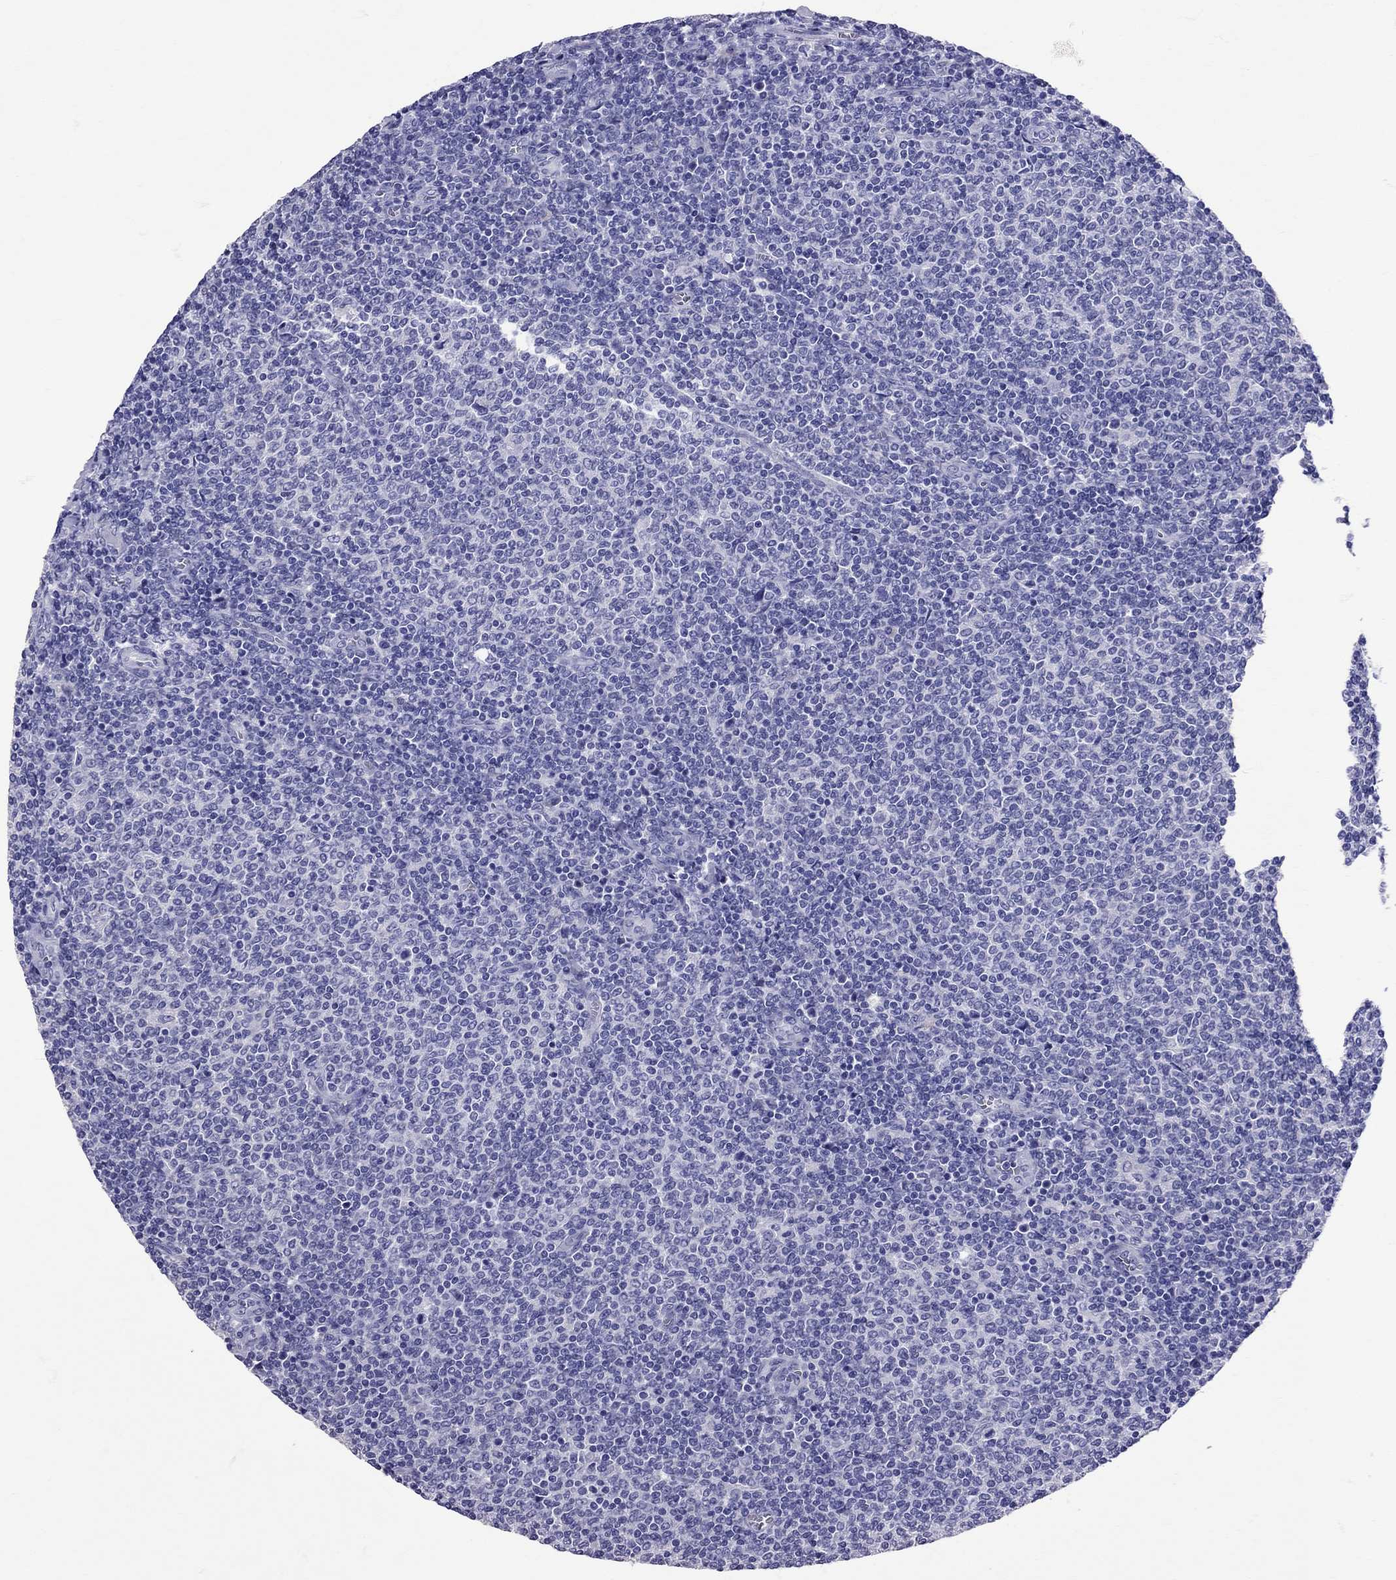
{"staining": {"intensity": "negative", "quantity": "none", "location": "none"}, "tissue": "lymphoma", "cell_type": "Tumor cells", "image_type": "cancer", "snomed": [{"axis": "morphology", "description": "Malignant lymphoma, non-Hodgkin's type, Low grade"}, {"axis": "topography", "description": "Lymph node"}], "caption": "Tumor cells are negative for brown protein staining in malignant lymphoma, non-Hodgkin's type (low-grade).", "gene": "TBR1", "patient": {"sex": "male", "age": 52}}